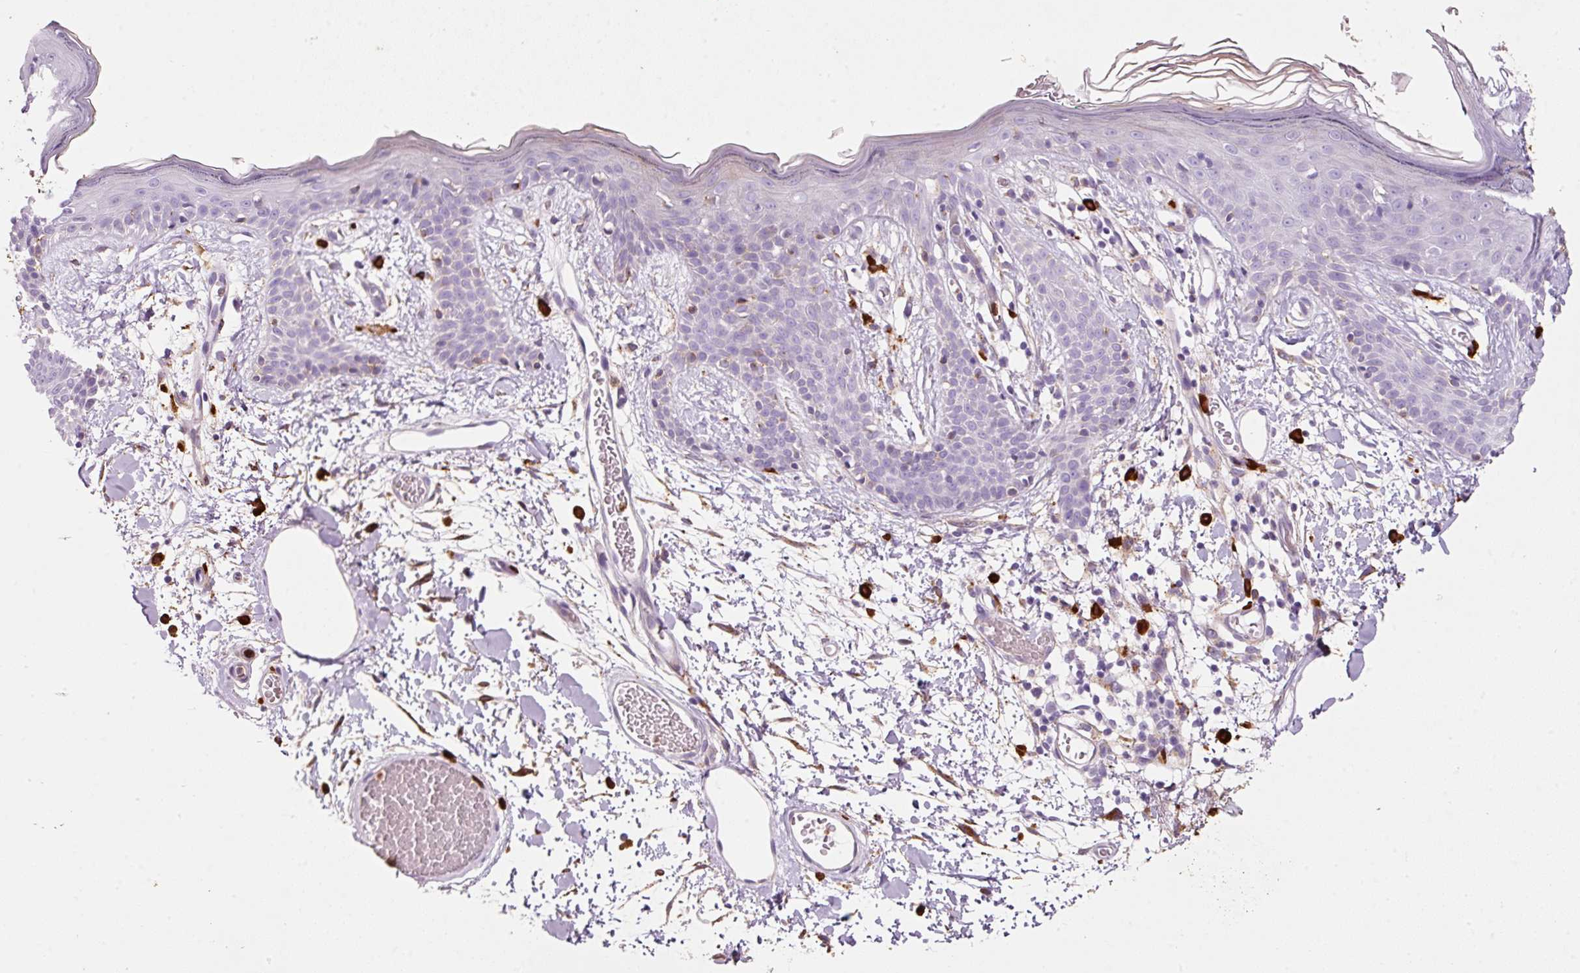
{"staining": {"intensity": "moderate", "quantity": ">75%", "location": "cytoplasmic/membranous"}, "tissue": "skin", "cell_type": "Fibroblasts", "image_type": "normal", "snomed": [{"axis": "morphology", "description": "Normal tissue, NOS"}, {"axis": "topography", "description": "Skin"}], "caption": "High-magnification brightfield microscopy of benign skin stained with DAB (brown) and counterstained with hematoxylin (blue). fibroblasts exhibit moderate cytoplasmic/membranous staining is present in approximately>75% of cells. (Stains: DAB (3,3'-diaminobenzidine) in brown, nuclei in blue, Microscopy: brightfield microscopy at high magnification).", "gene": "TMC8", "patient": {"sex": "male", "age": 79}}